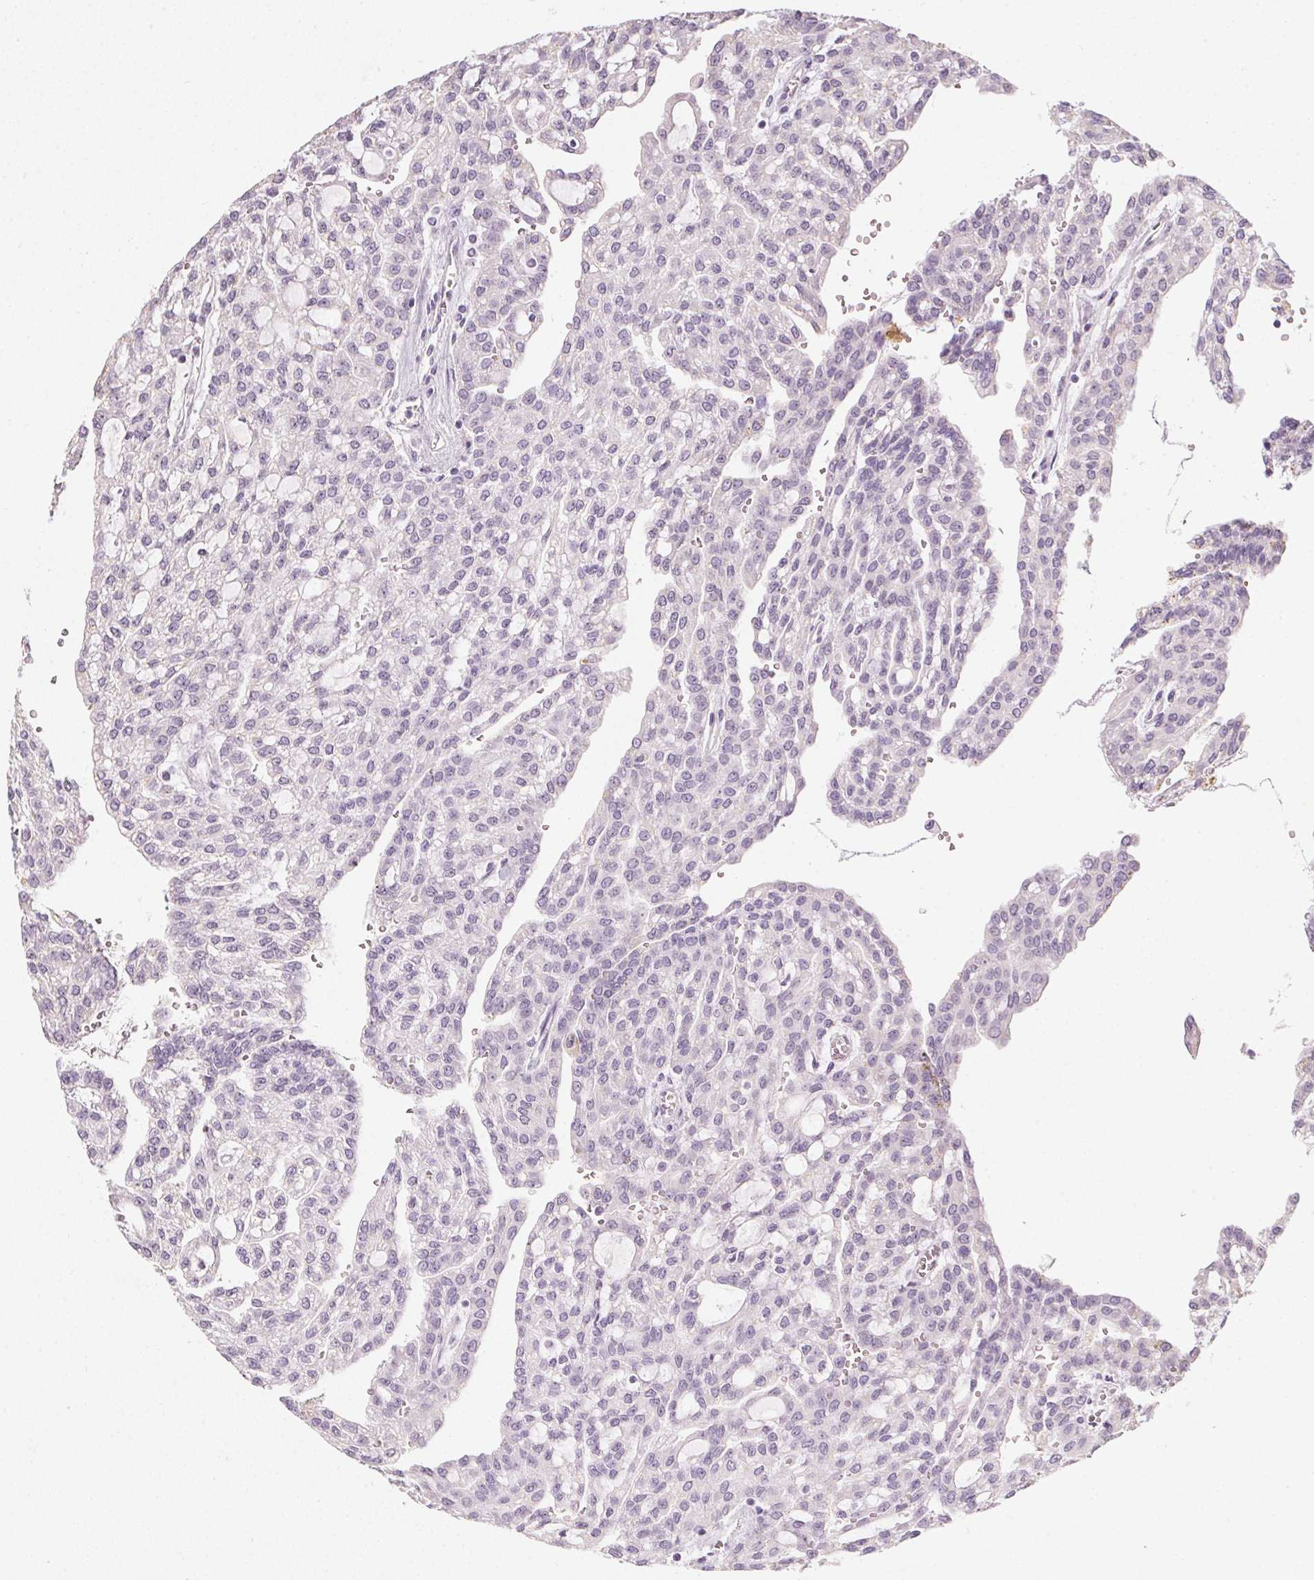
{"staining": {"intensity": "negative", "quantity": "none", "location": "none"}, "tissue": "renal cancer", "cell_type": "Tumor cells", "image_type": "cancer", "snomed": [{"axis": "morphology", "description": "Adenocarcinoma, NOS"}, {"axis": "topography", "description": "Kidney"}], "caption": "Adenocarcinoma (renal) was stained to show a protein in brown. There is no significant expression in tumor cells.", "gene": "TMEM72", "patient": {"sex": "male", "age": 63}}